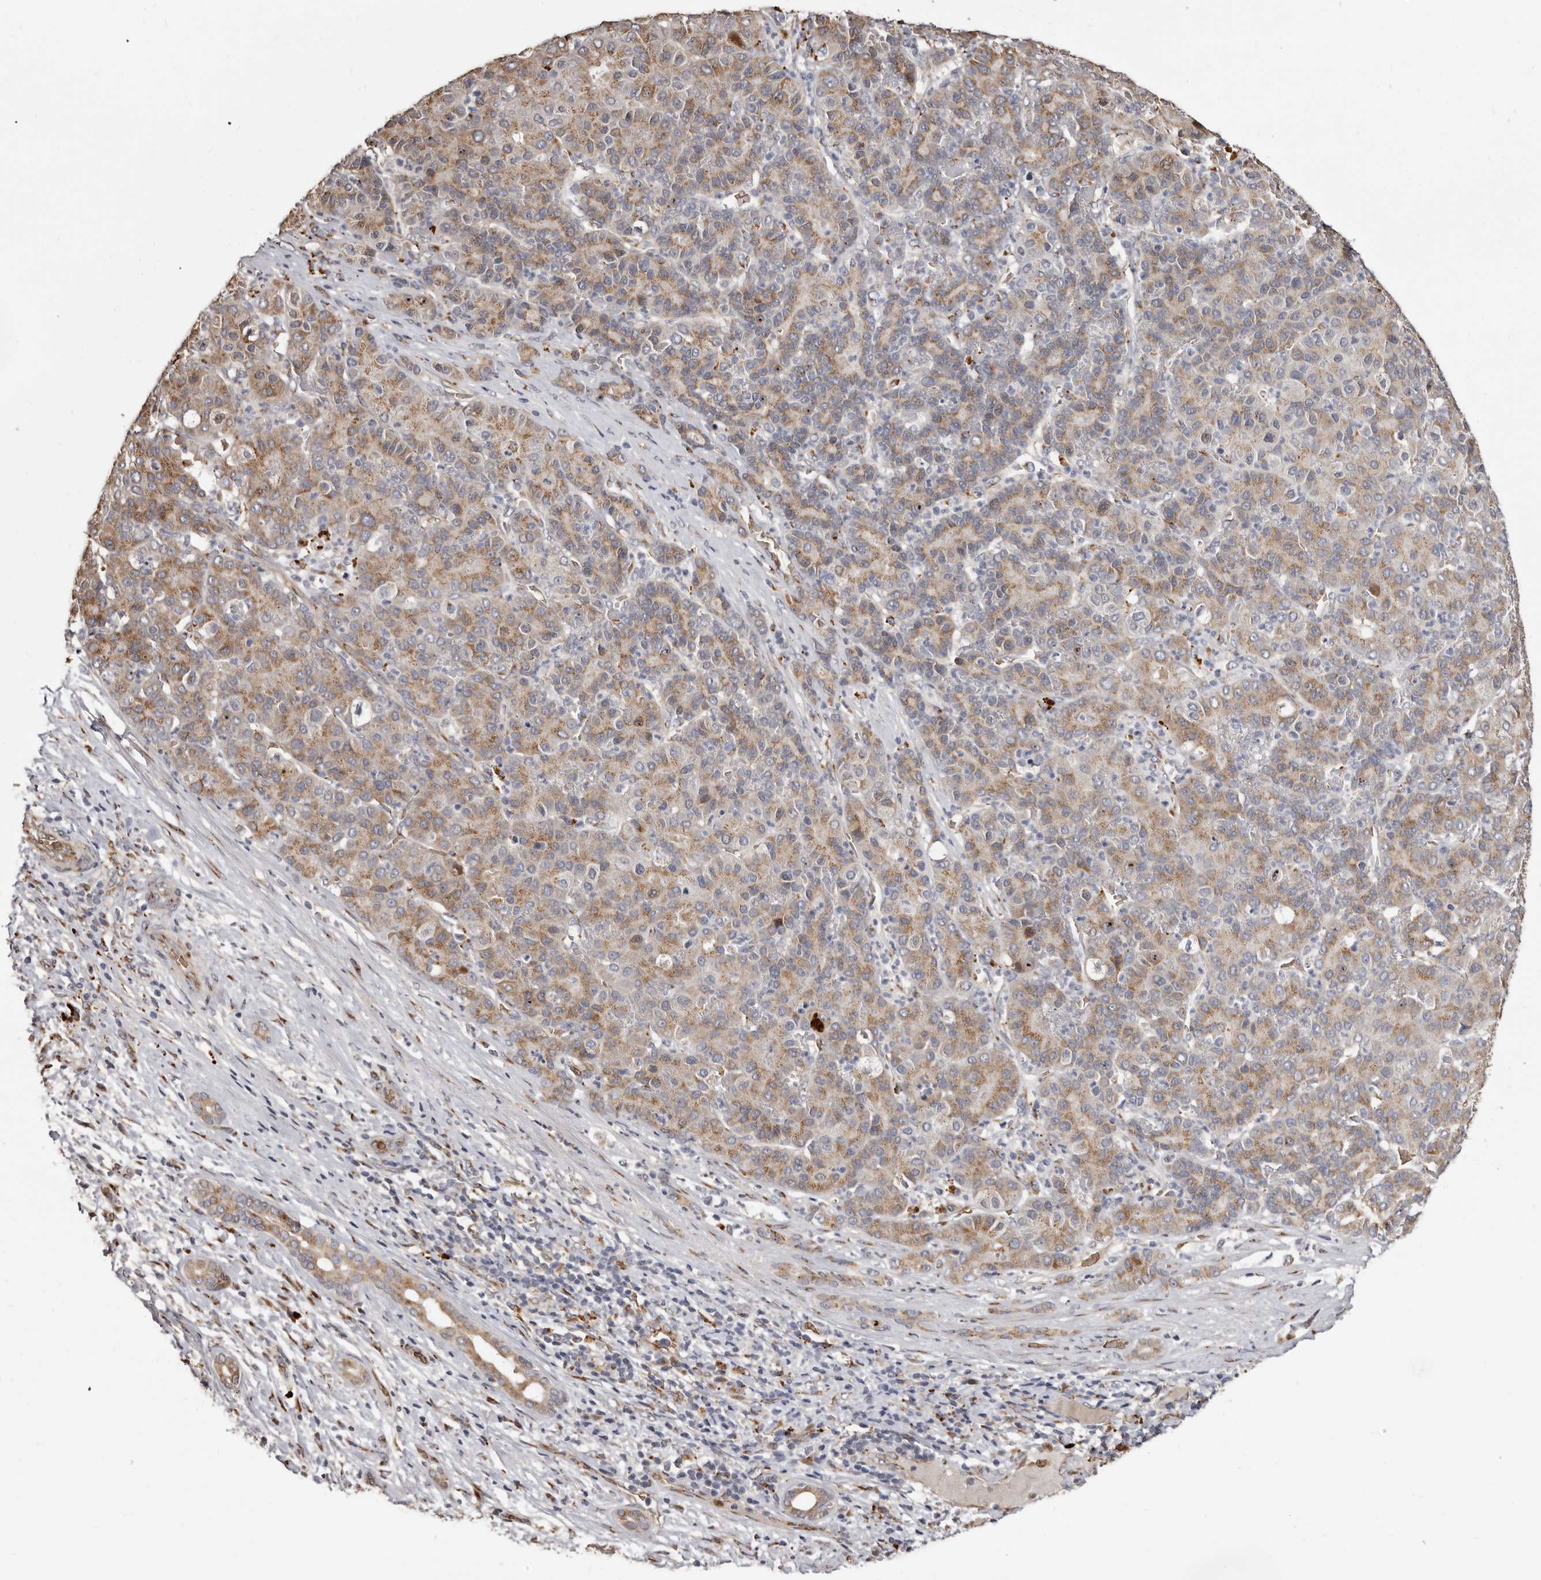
{"staining": {"intensity": "moderate", "quantity": "25%-75%", "location": "cytoplasmic/membranous"}, "tissue": "liver cancer", "cell_type": "Tumor cells", "image_type": "cancer", "snomed": [{"axis": "morphology", "description": "Carcinoma, Hepatocellular, NOS"}, {"axis": "topography", "description": "Liver"}], "caption": "IHC staining of liver cancer, which shows medium levels of moderate cytoplasmic/membranous positivity in approximately 25%-75% of tumor cells indicating moderate cytoplasmic/membranous protein staining. The staining was performed using DAB (3,3'-diaminobenzidine) (brown) for protein detection and nuclei were counterstained in hematoxylin (blue).", "gene": "ENTREP1", "patient": {"sex": "male", "age": 65}}